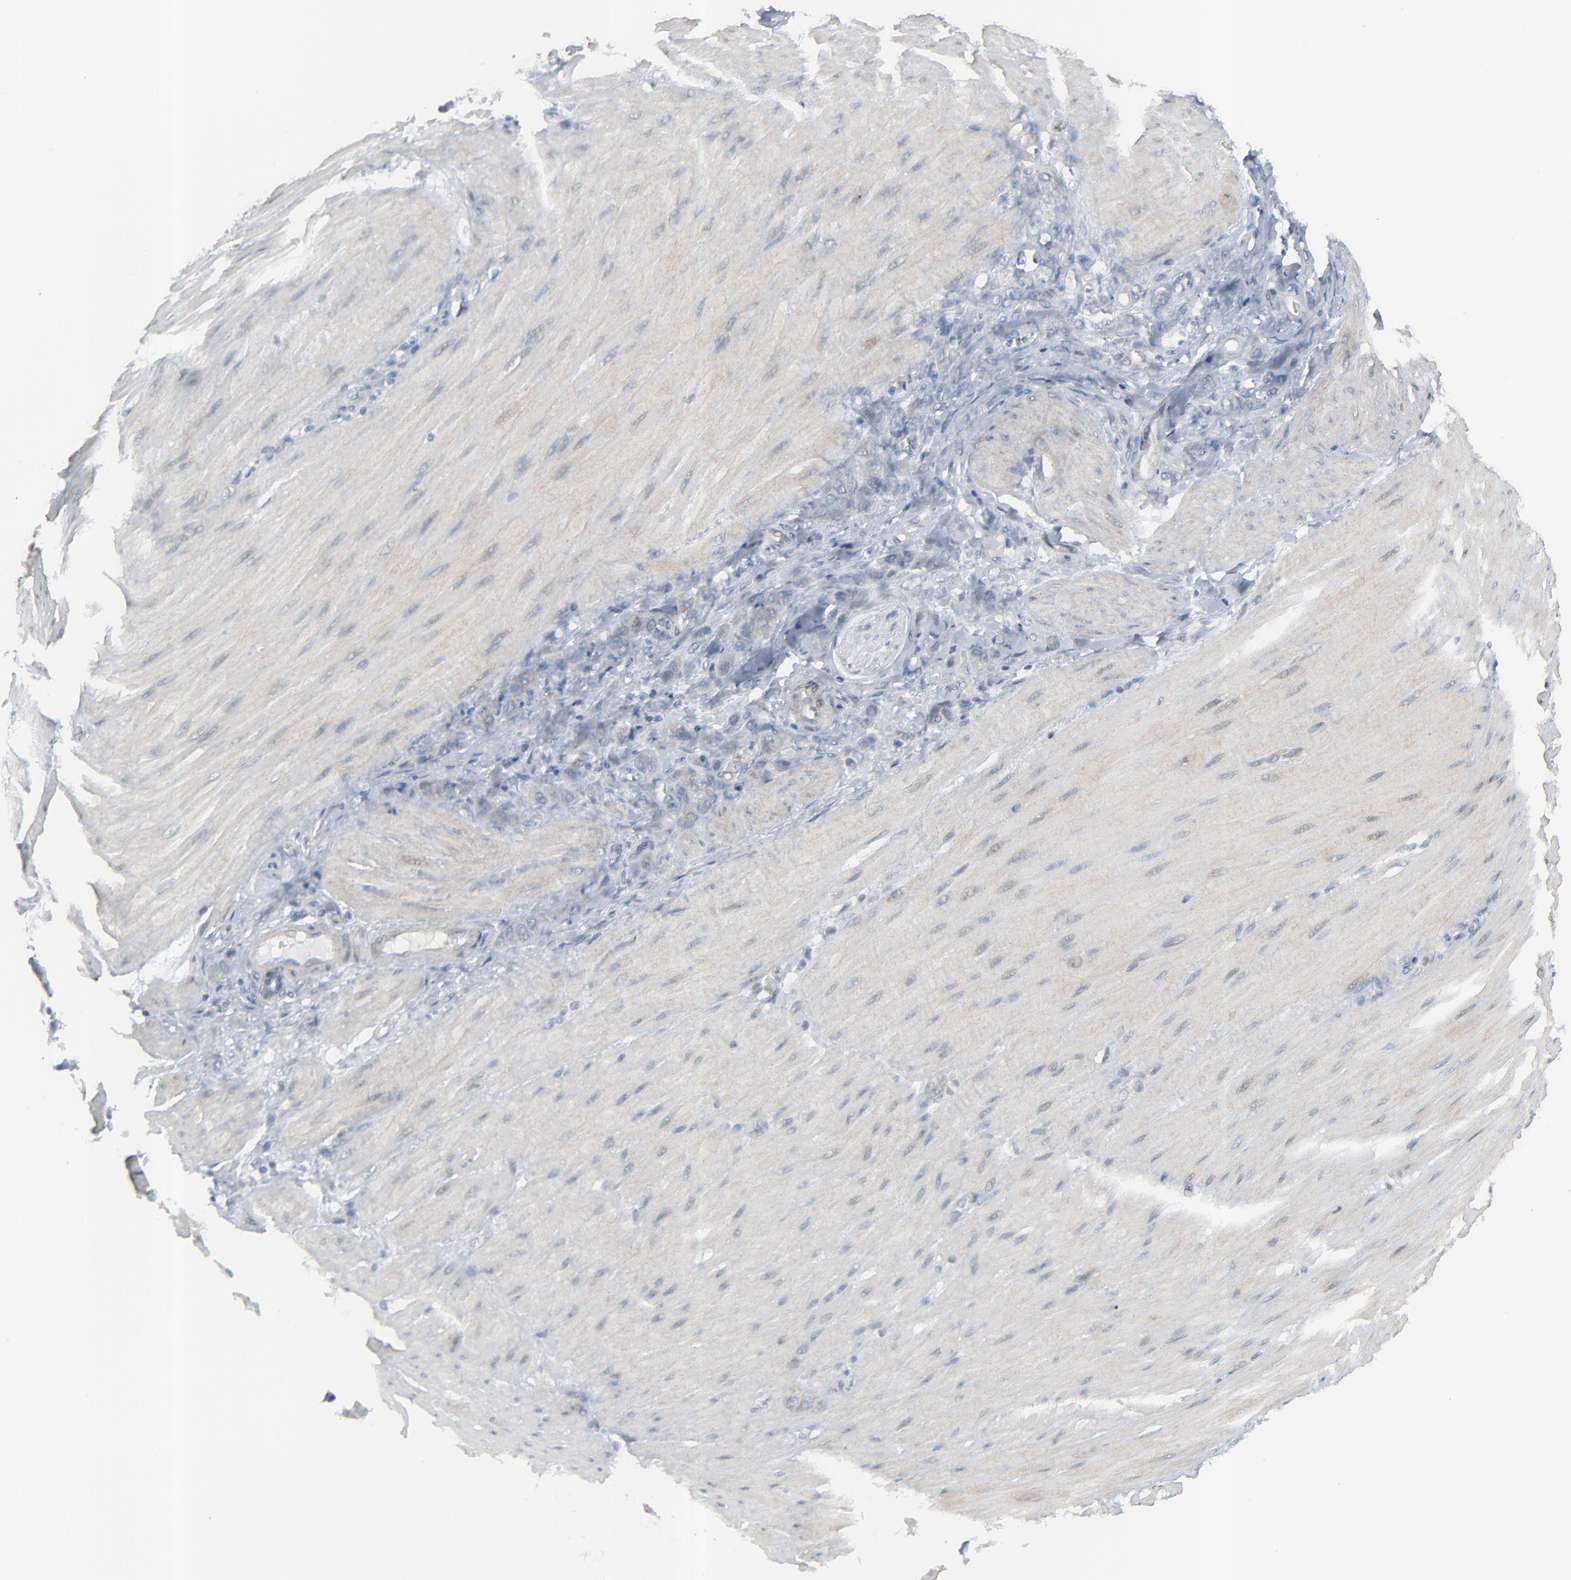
{"staining": {"intensity": "weak", "quantity": "25%-75%", "location": "cytoplasmic/membranous"}, "tissue": "stomach cancer", "cell_type": "Tumor cells", "image_type": "cancer", "snomed": [{"axis": "morphology", "description": "Normal tissue, NOS"}, {"axis": "morphology", "description": "Adenocarcinoma, NOS"}, {"axis": "topography", "description": "Stomach"}], "caption": "Immunohistochemical staining of human stomach cancer shows weak cytoplasmic/membranous protein staining in about 25%-75% of tumor cells. The staining is performed using DAB (3,3'-diaminobenzidine) brown chromogen to label protein expression. The nuclei are counter-stained blue using hematoxylin.", "gene": "NEUROD1", "patient": {"sex": "male", "age": 82}}